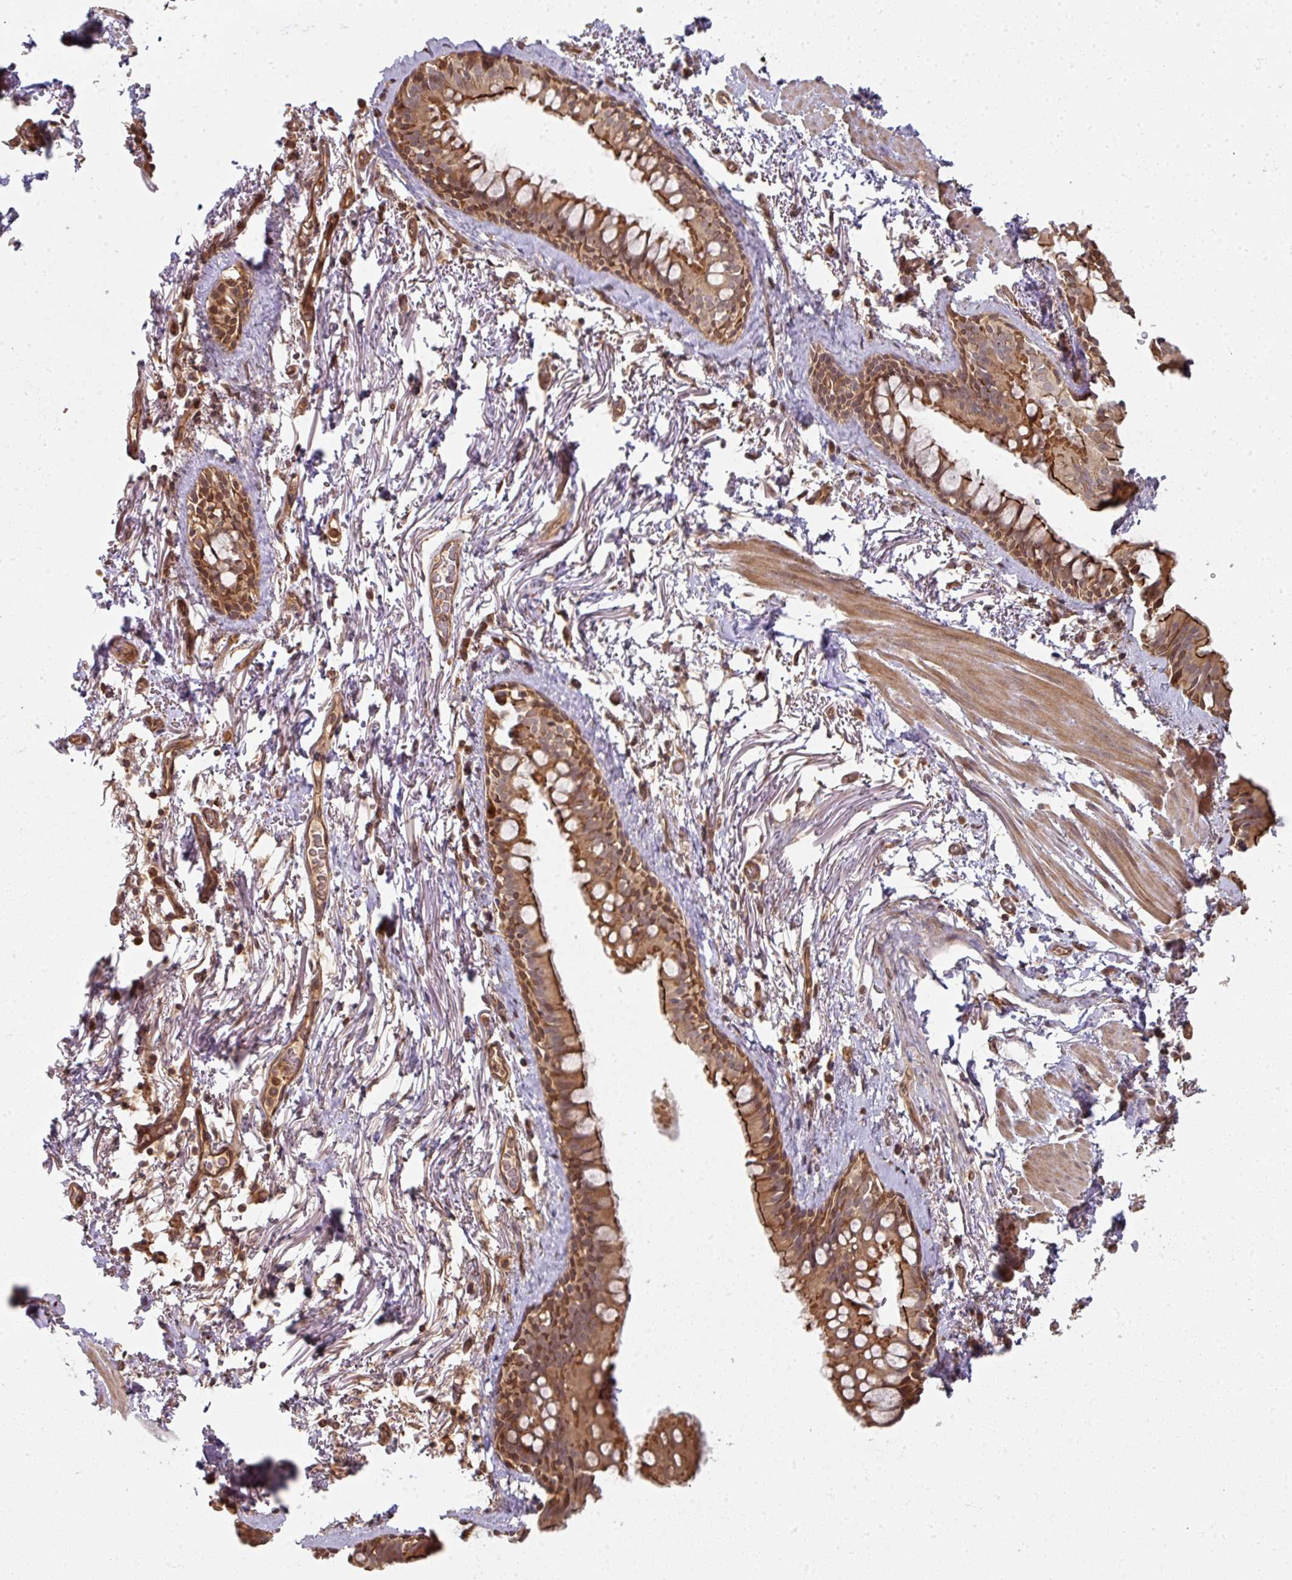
{"staining": {"intensity": "strong", "quantity": "25%-75%", "location": "cytoplasmic/membranous"}, "tissue": "bronchus", "cell_type": "Respiratory epithelial cells", "image_type": "normal", "snomed": [{"axis": "morphology", "description": "Normal tissue, NOS"}, {"axis": "topography", "description": "Bronchus"}], "caption": "Brown immunohistochemical staining in unremarkable bronchus reveals strong cytoplasmic/membranous staining in approximately 25%-75% of respiratory epithelial cells.", "gene": "EIF4EBP2", "patient": {"sex": "male", "age": 67}}